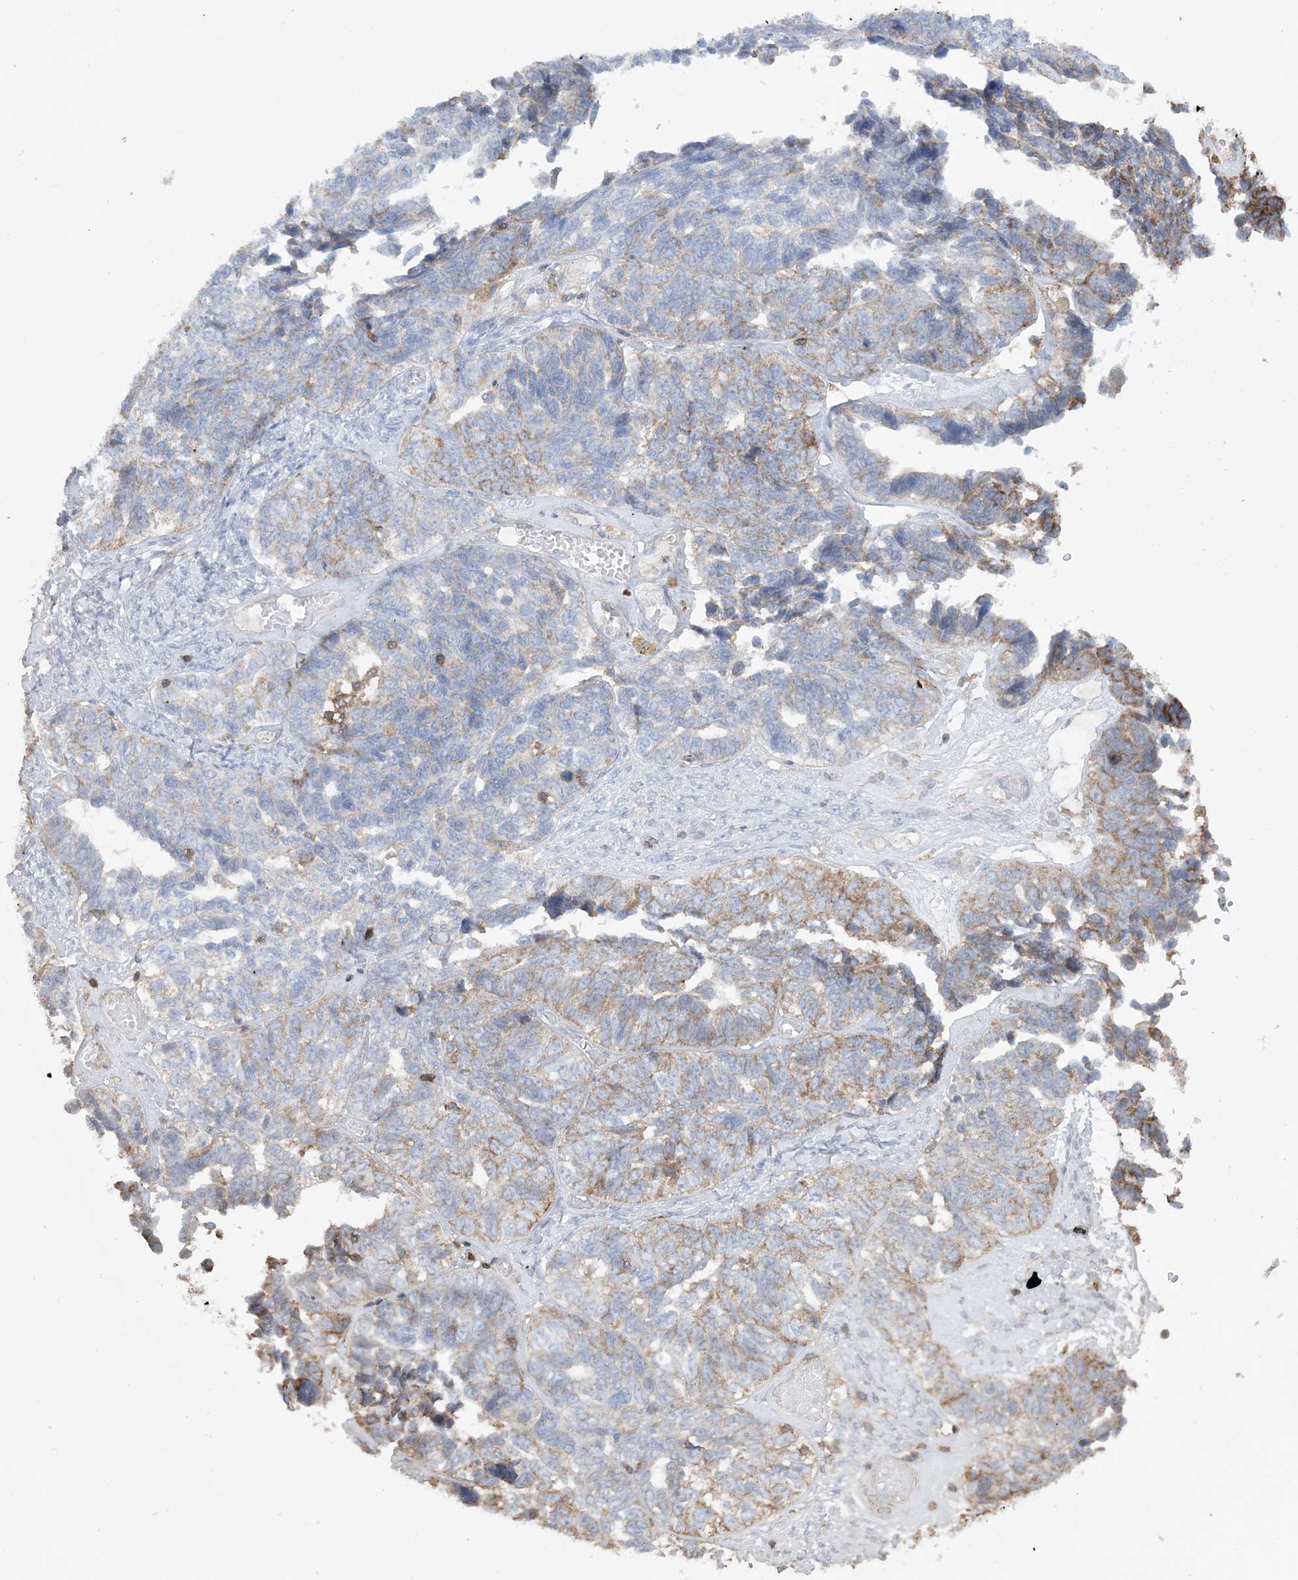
{"staining": {"intensity": "weak", "quantity": "25%-75%", "location": "cytoplasmic/membranous"}, "tissue": "ovarian cancer", "cell_type": "Tumor cells", "image_type": "cancer", "snomed": [{"axis": "morphology", "description": "Cystadenocarcinoma, serous, NOS"}, {"axis": "topography", "description": "Ovary"}], "caption": "This is a micrograph of immunohistochemistry staining of ovarian cancer (serous cystadenocarcinoma), which shows weak expression in the cytoplasmic/membranous of tumor cells.", "gene": "ARHGAP30", "patient": {"sex": "female", "age": 79}}